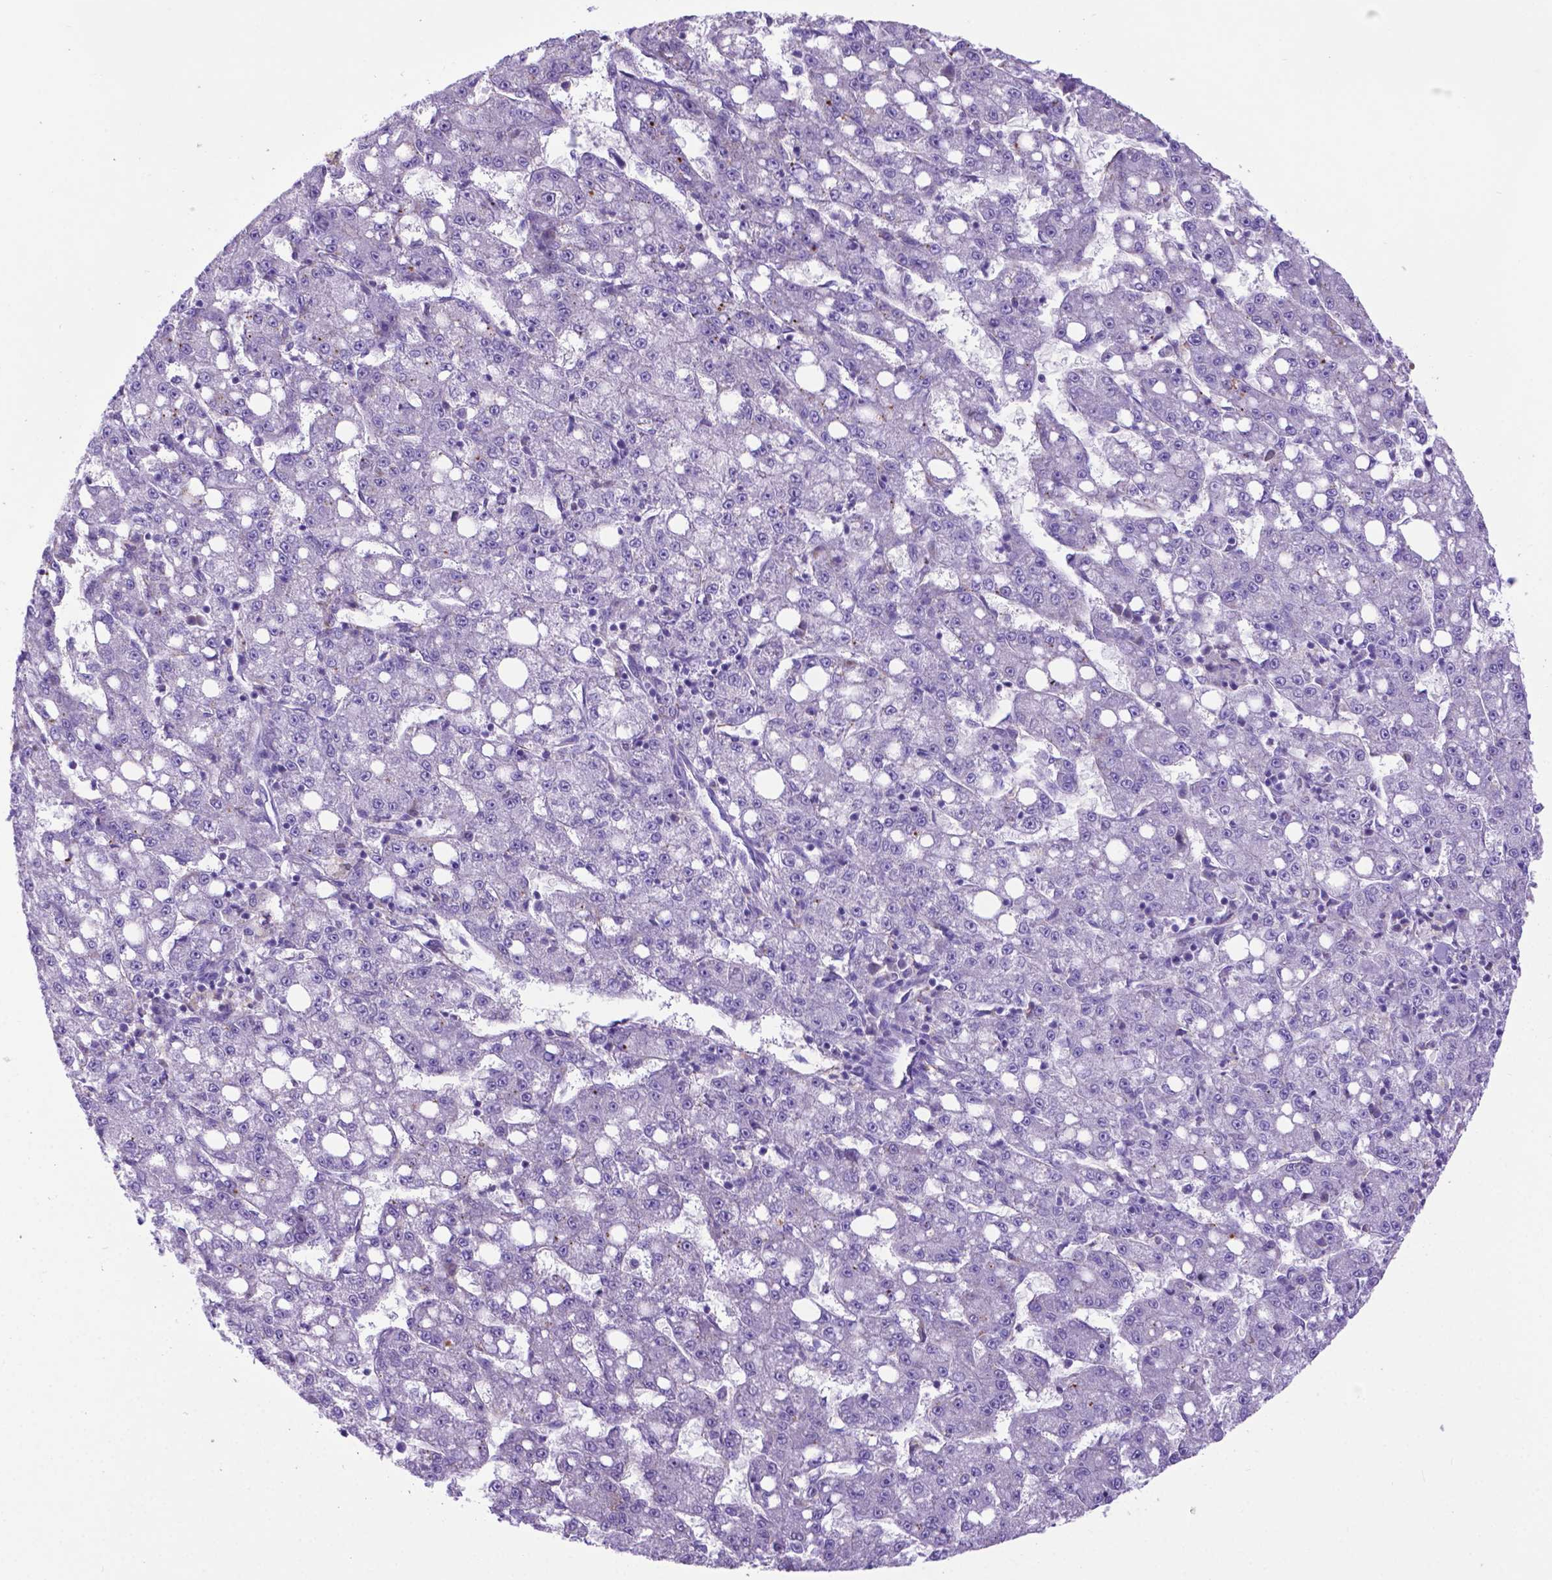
{"staining": {"intensity": "negative", "quantity": "none", "location": "none"}, "tissue": "liver cancer", "cell_type": "Tumor cells", "image_type": "cancer", "snomed": [{"axis": "morphology", "description": "Carcinoma, Hepatocellular, NOS"}, {"axis": "topography", "description": "Liver"}], "caption": "A high-resolution image shows IHC staining of liver cancer (hepatocellular carcinoma), which displays no significant positivity in tumor cells.", "gene": "LZTR1", "patient": {"sex": "female", "age": 65}}